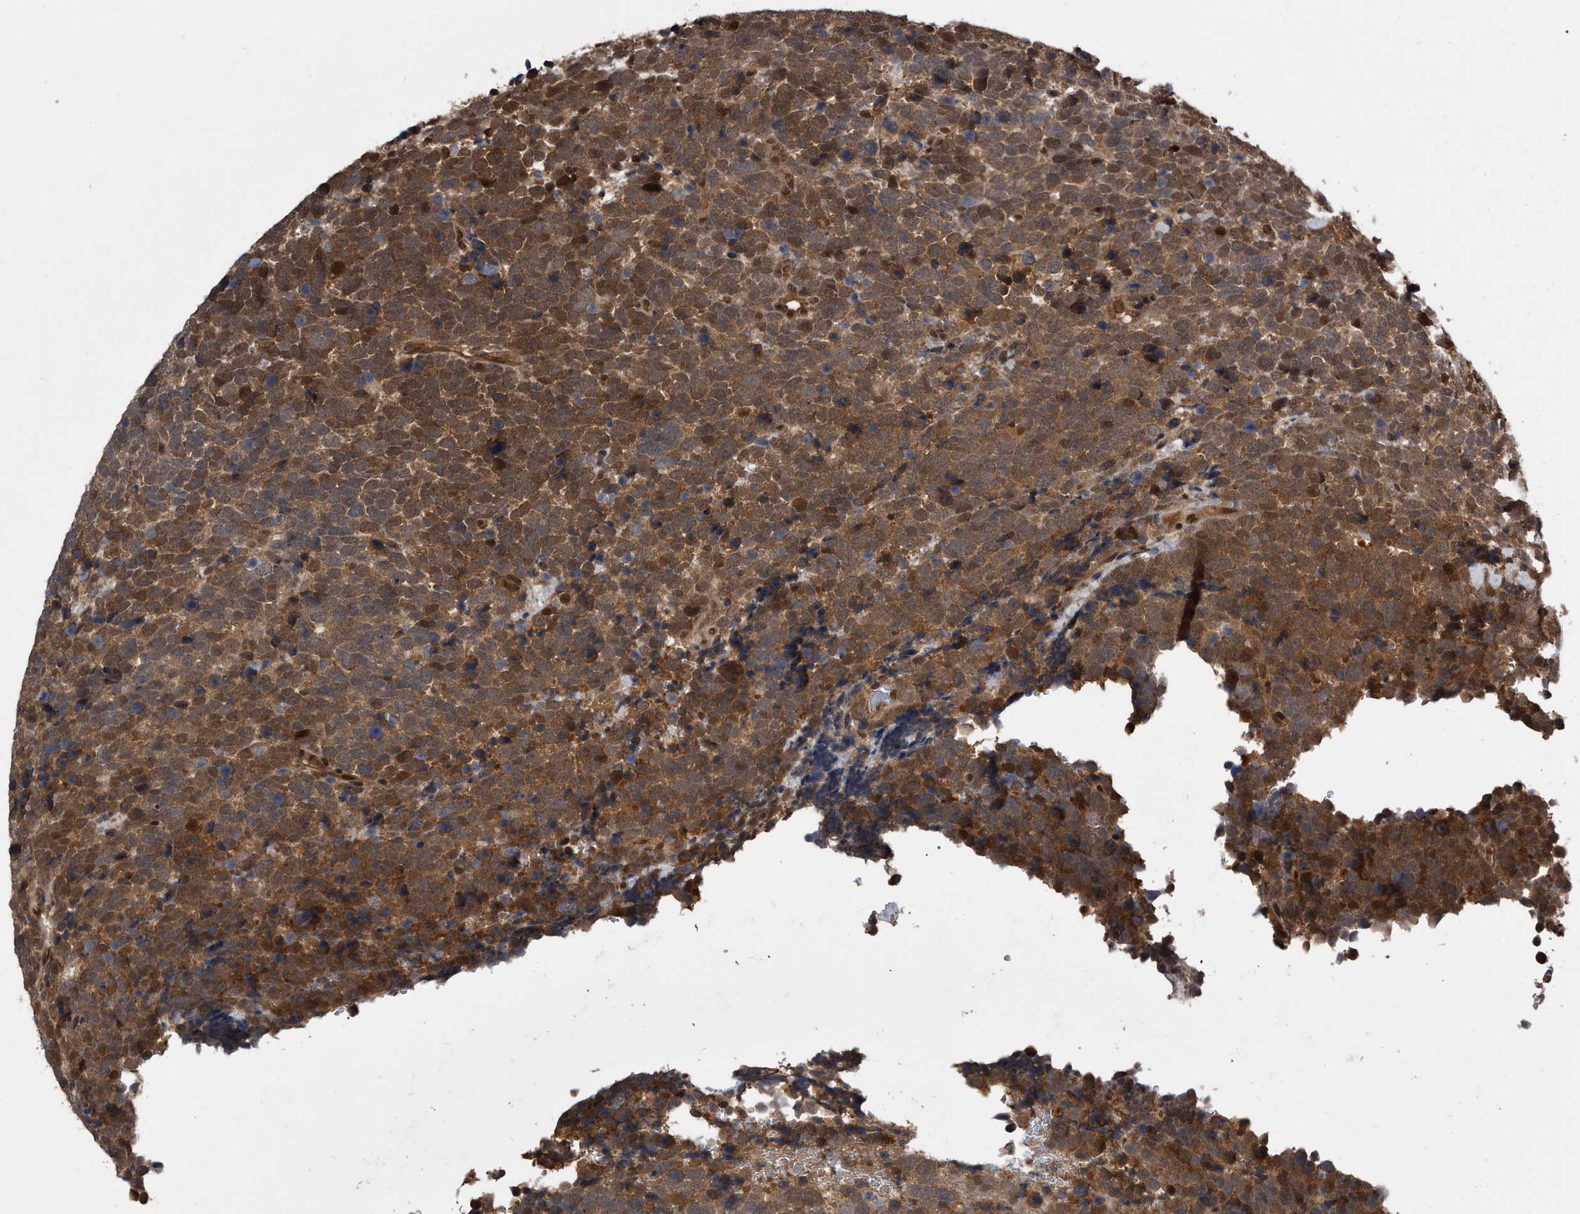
{"staining": {"intensity": "moderate", "quantity": ">75%", "location": "cytoplasmic/membranous,nuclear"}, "tissue": "urothelial cancer", "cell_type": "Tumor cells", "image_type": "cancer", "snomed": [{"axis": "morphology", "description": "Urothelial carcinoma, High grade"}, {"axis": "topography", "description": "Urinary bladder"}], "caption": "Immunohistochemical staining of urothelial cancer shows moderate cytoplasmic/membranous and nuclear protein positivity in about >75% of tumor cells.", "gene": "RAD23B", "patient": {"sex": "female", "age": 82}}